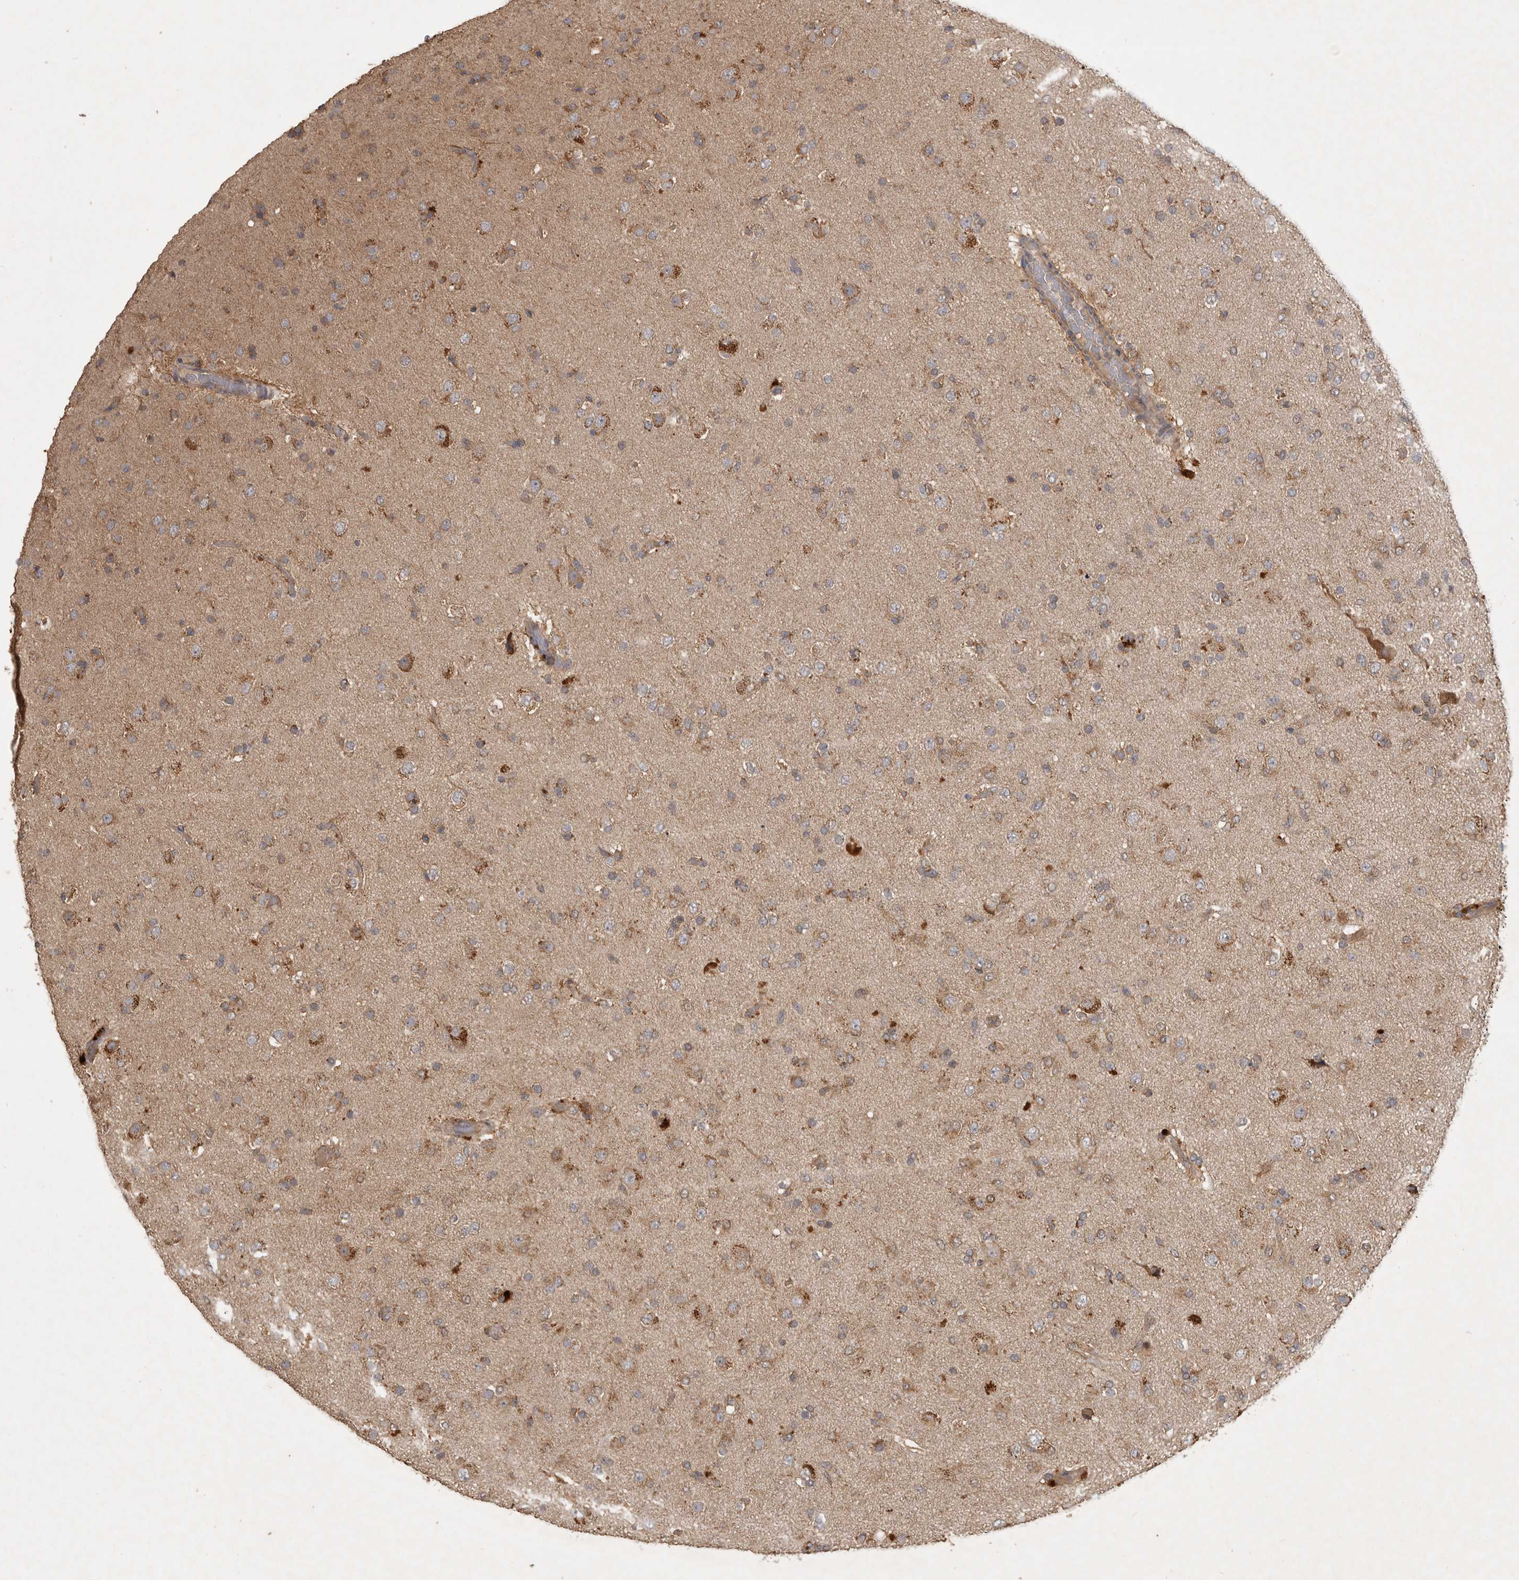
{"staining": {"intensity": "weak", "quantity": "25%-75%", "location": "cytoplasmic/membranous"}, "tissue": "glioma", "cell_type": "Tumor cells", "image_type": "cancer", "snomed": [{"axis": "morphology", "description": "Glioma, malignant, Low grade"}, {"axis": "topography", "description": "Brain"}], "caption": "Weak cytoplasmic/membranous expression for a protein is seen in about 25%-75% of tumor cells of glioma using IHC.", "gene": "TRMT61B", "patient": {"sex": "male", "age": 65}}